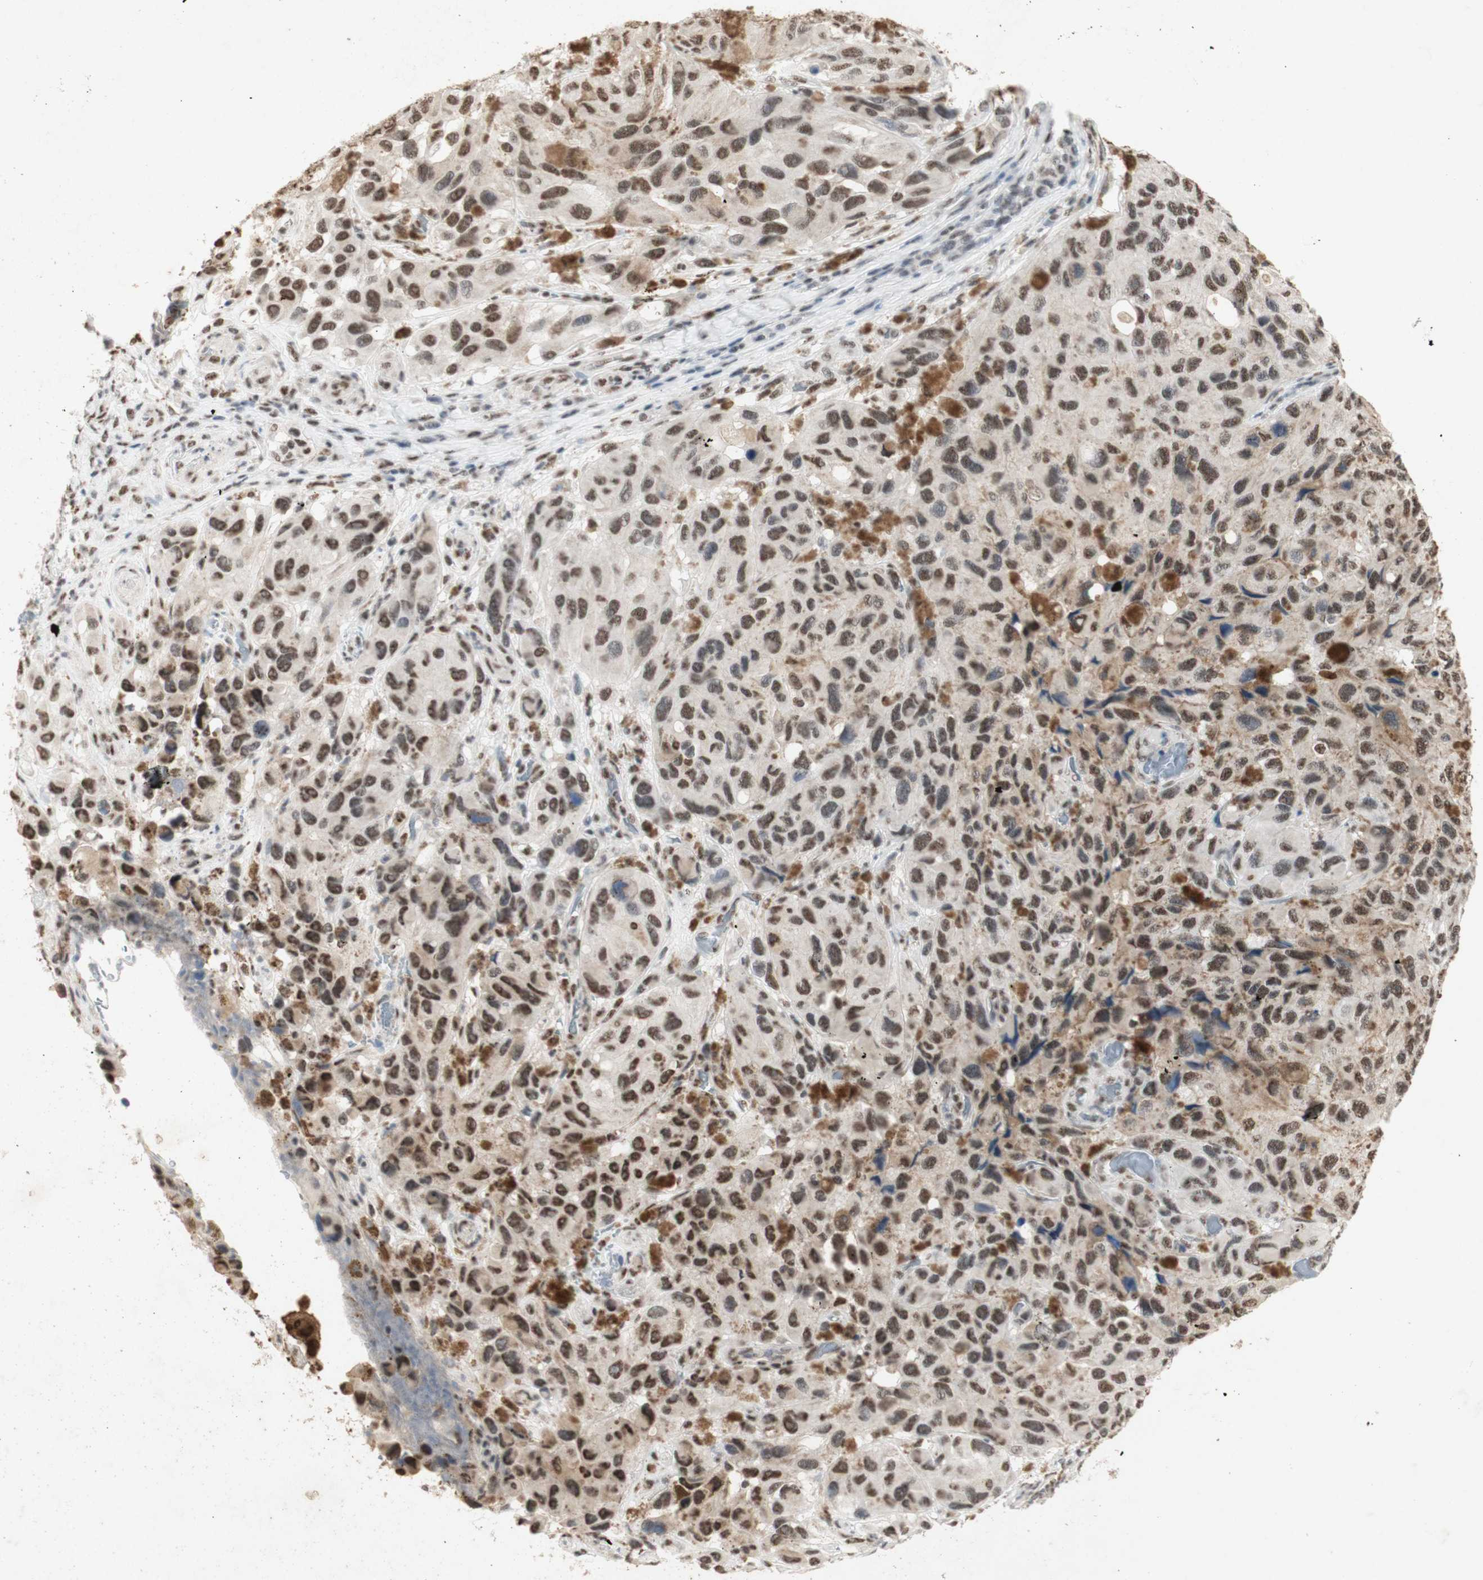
{"staining": {"intensity": "moderate", "quantity": ">75%", "location": "nuclear"}, "tissue": "melanoma", "cell_type": "Tumor cells", "image_type": "cancer", "snomed": [{"axis": "morphology", "description": "Malignant melanoma, NOS"}, {"axis": "topography", "description": "Skin"}], "caption": "Malignant melanoma stained for a protein displays moderate nuclear positivity in tumor cells.", "gene": "SNRPB", "patient": {"sex": "female", "age": 73}}